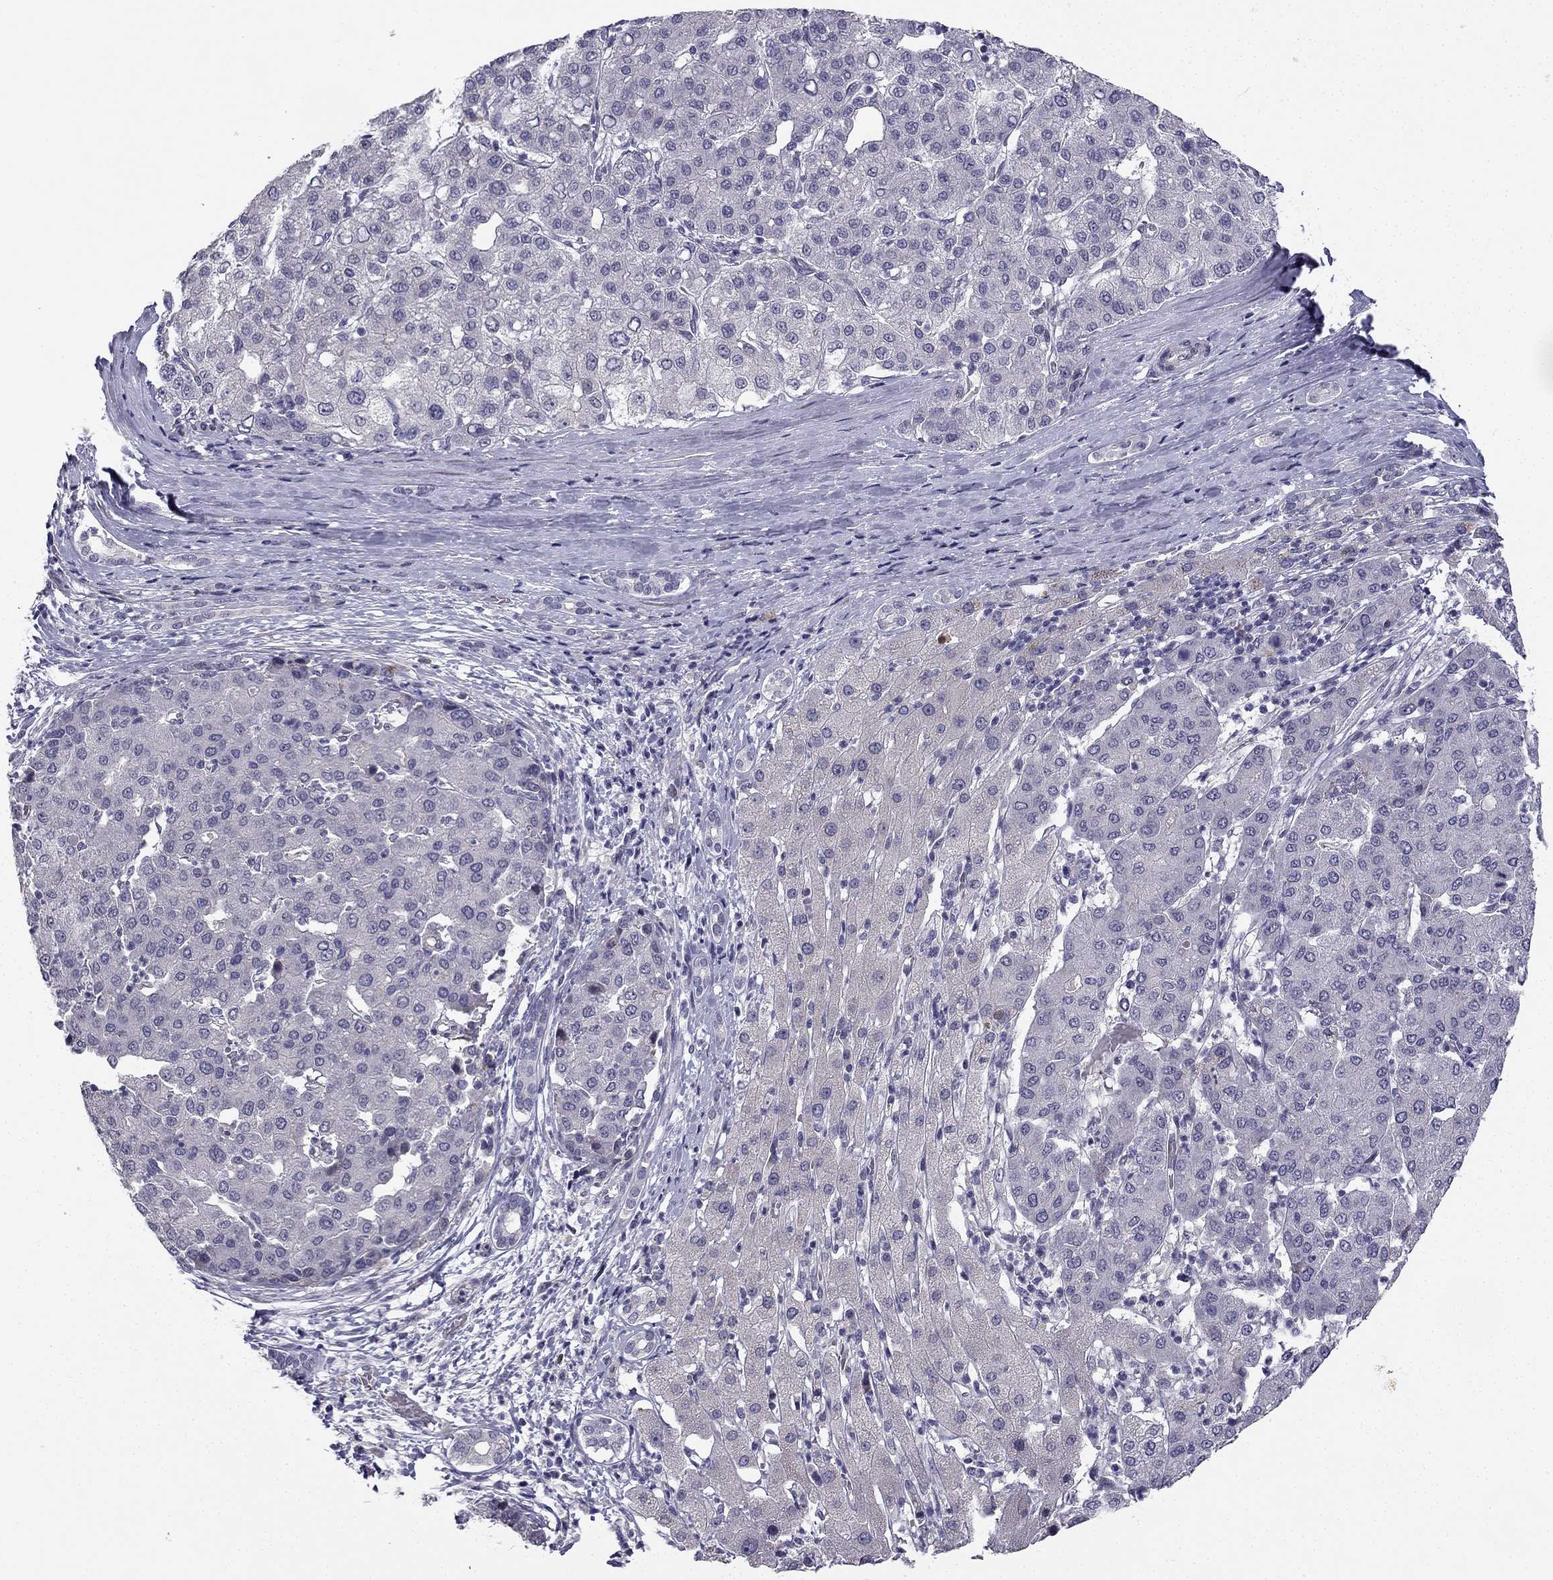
{"staining": {"intensity": "negative", "quantity": "none", "location": "none"}, "tissue": "liver cancer", "cell_type": "Tumor cells", "image_type": "cancer", "snomed": [{"axis": "morphology", "description": "Carcinoma, Hepatocellular, NOS"}, {"axis": "topography", "description": "Liver"}], "caption": "The micrograph demonstrates no staining of tumor cells in liver cancer.", "gene": "CHST8", "patient": {"sex": "male", "age": 65}}